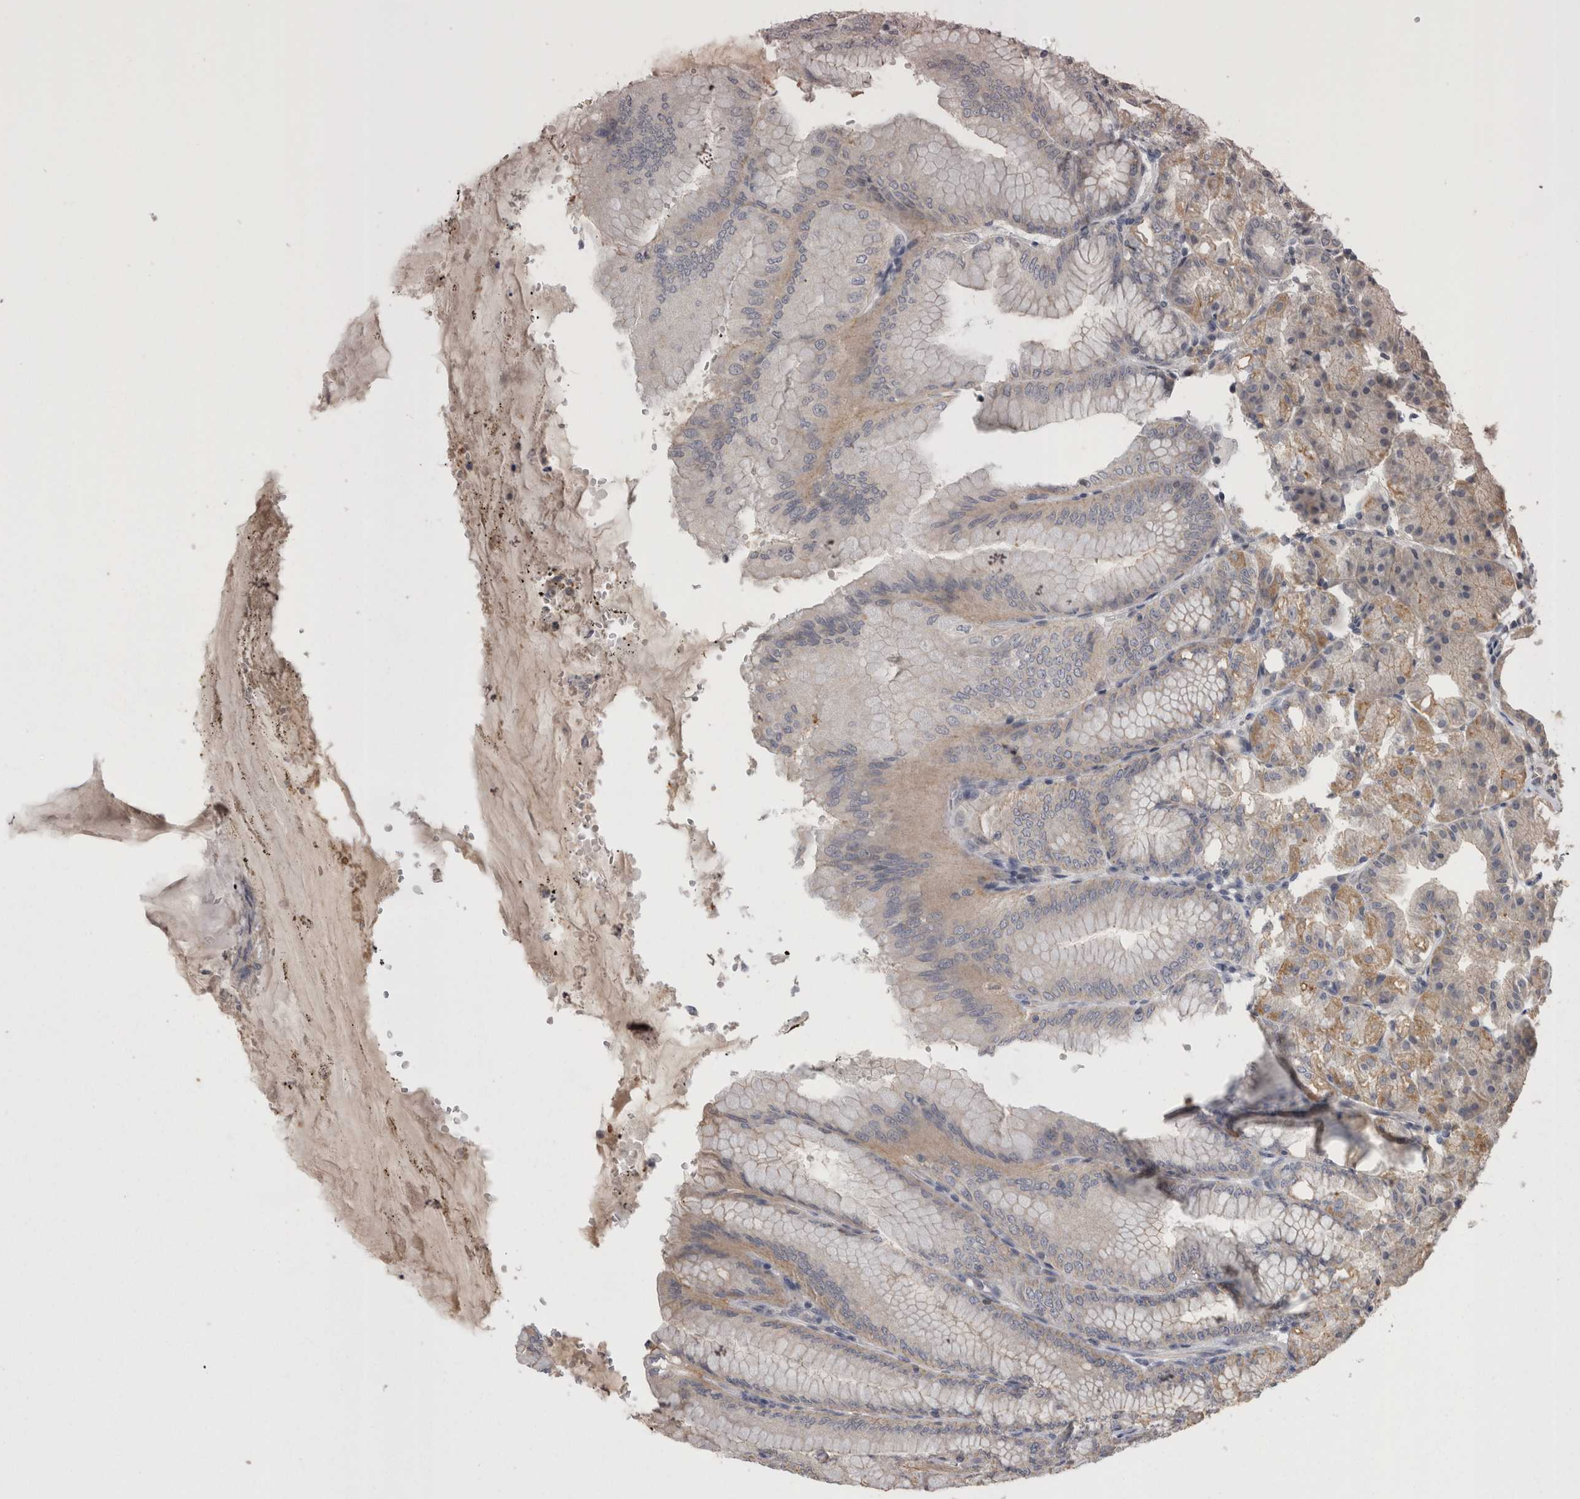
{"staining": {"intensity": "weak", "quantity": "25%-75%", "location": "cytoplasmic/membranous"}, "tissue": "stomach", "cell_type": "Glandular cells", "image_type": "normal", "snomed": [{"axis": "morphology", "description": "Normal tissue, NOS"}, {"axis": "topography", "description": "Stomach, lower"}], "caption": "A high-resolution photomicrograph shows immunohistochemistry (IHC) staining of normal stomach, which exhibits weak cytoplasmic/membranous positivity in approximately 25%-75% of glandular cells. Immunohistochemistry (ihc) stains the protein in brown and the nuclei are stained blue.", "gene": "PON3", "patient": {"sex": "male", "age": 71}}